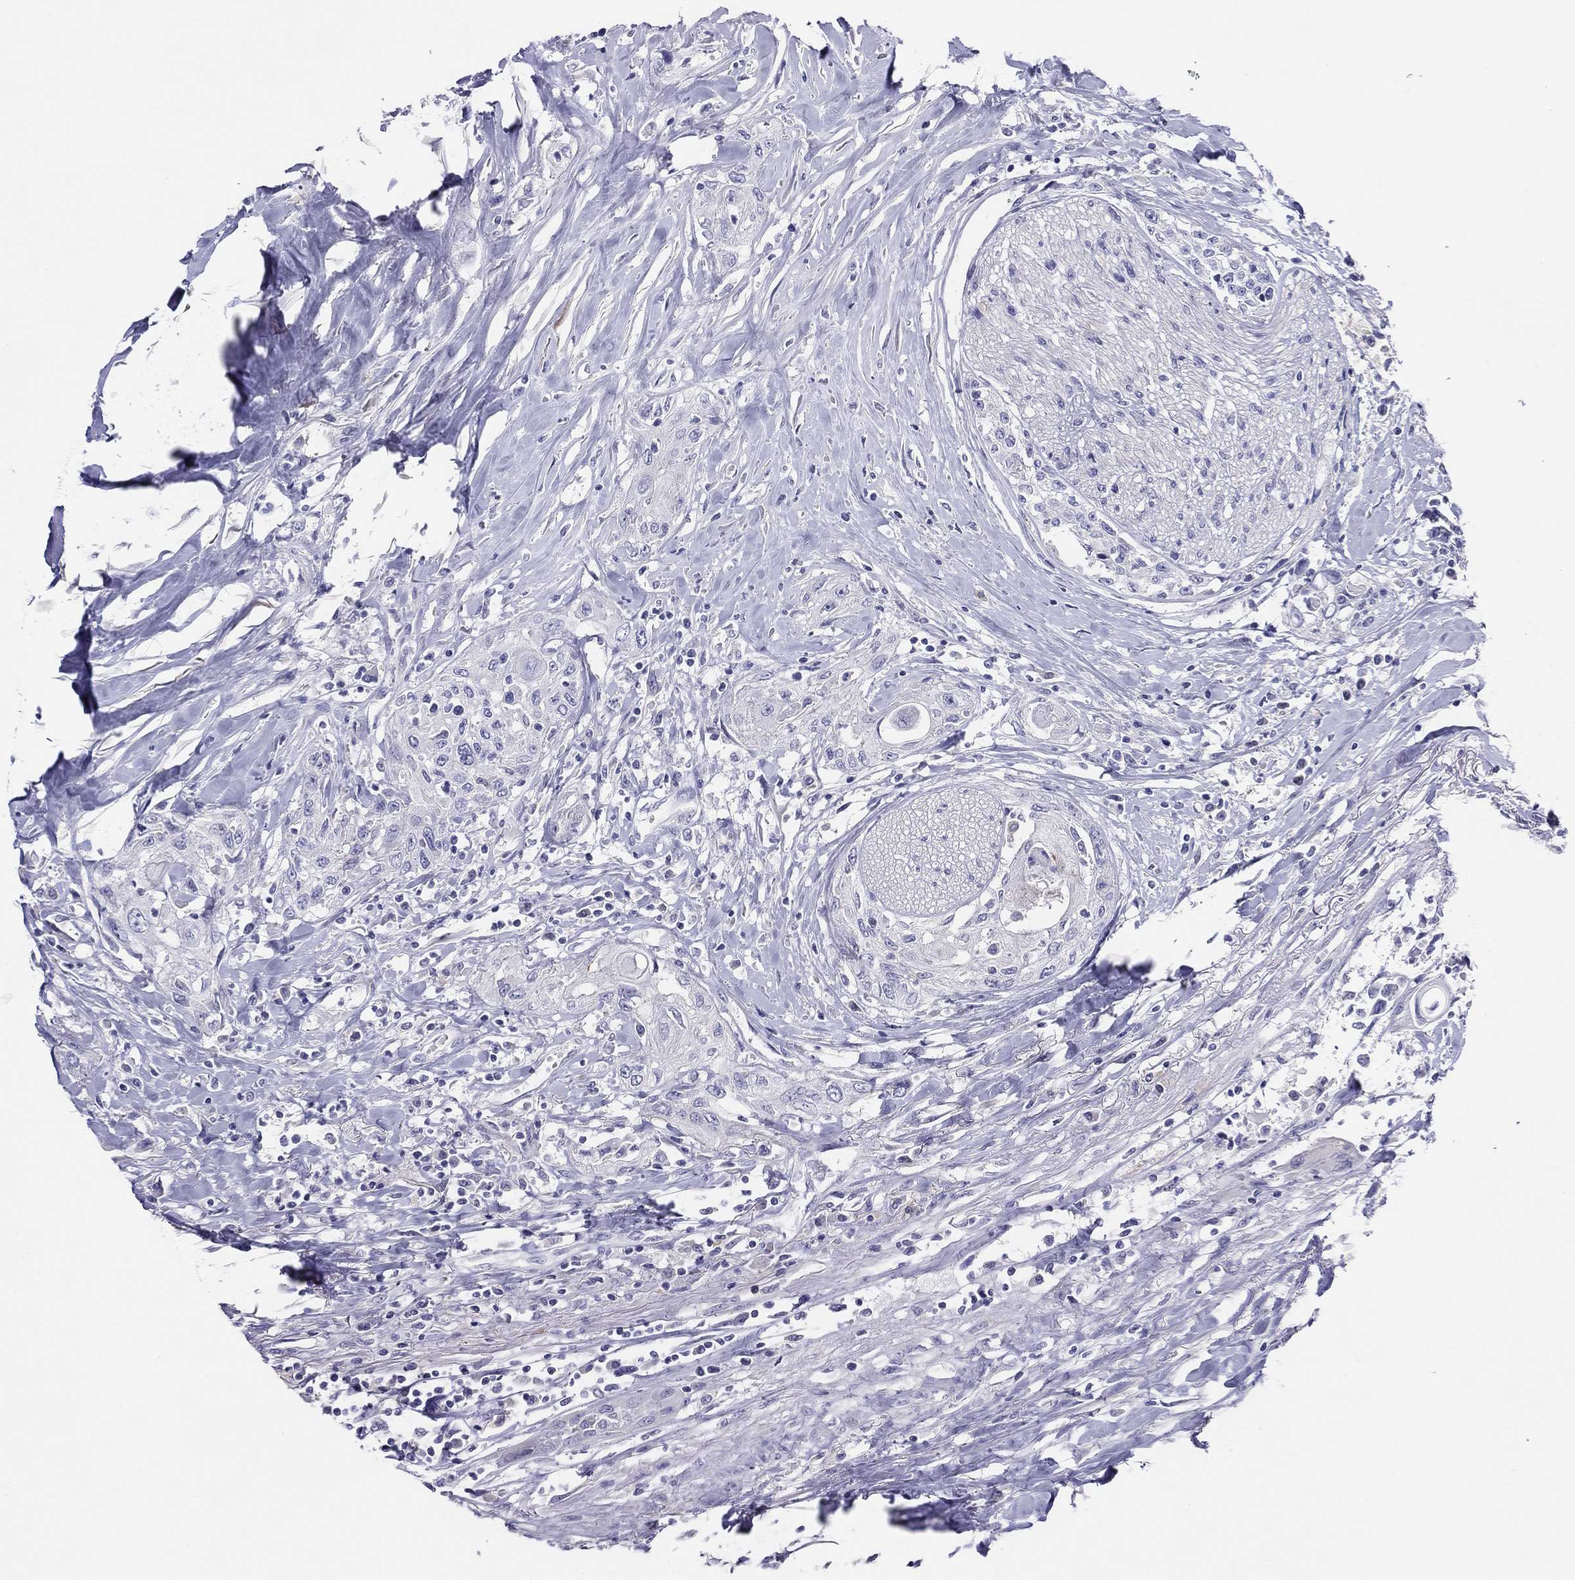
{"staining": {"intensity": "negative", "quantity": "none", "location": "none"}, "tissue": "head and neck cancer", "cell_type": "Tumor cells", "image_type": "cancer", "snomed": [{"axis": "morphology", "description": "Normal tissue, NOS"}, {"axis": "morphology", "description": "Squamous cell carcinoma, NOS"}, {"axis": "topography", "description": "Oral tissue"}, {"axis": "topography", "description": "Peripheral nerve tissue"}, {"axis": "topography", "description": "Head-Neck"}], "caption": "Head and neck squamous cell carcinoma was stained to show a protein in brown. There is no significant expression in tumor cells. The staining was performed using DAB (3,3'-diaminobenzidine) to visualize the protein expression in brown, while the nuclei were stained in blue with hematoxylin (Magnification: 20x).", "gene": "MGAT4C", "patient": {"sex": "female", "age": 59}}